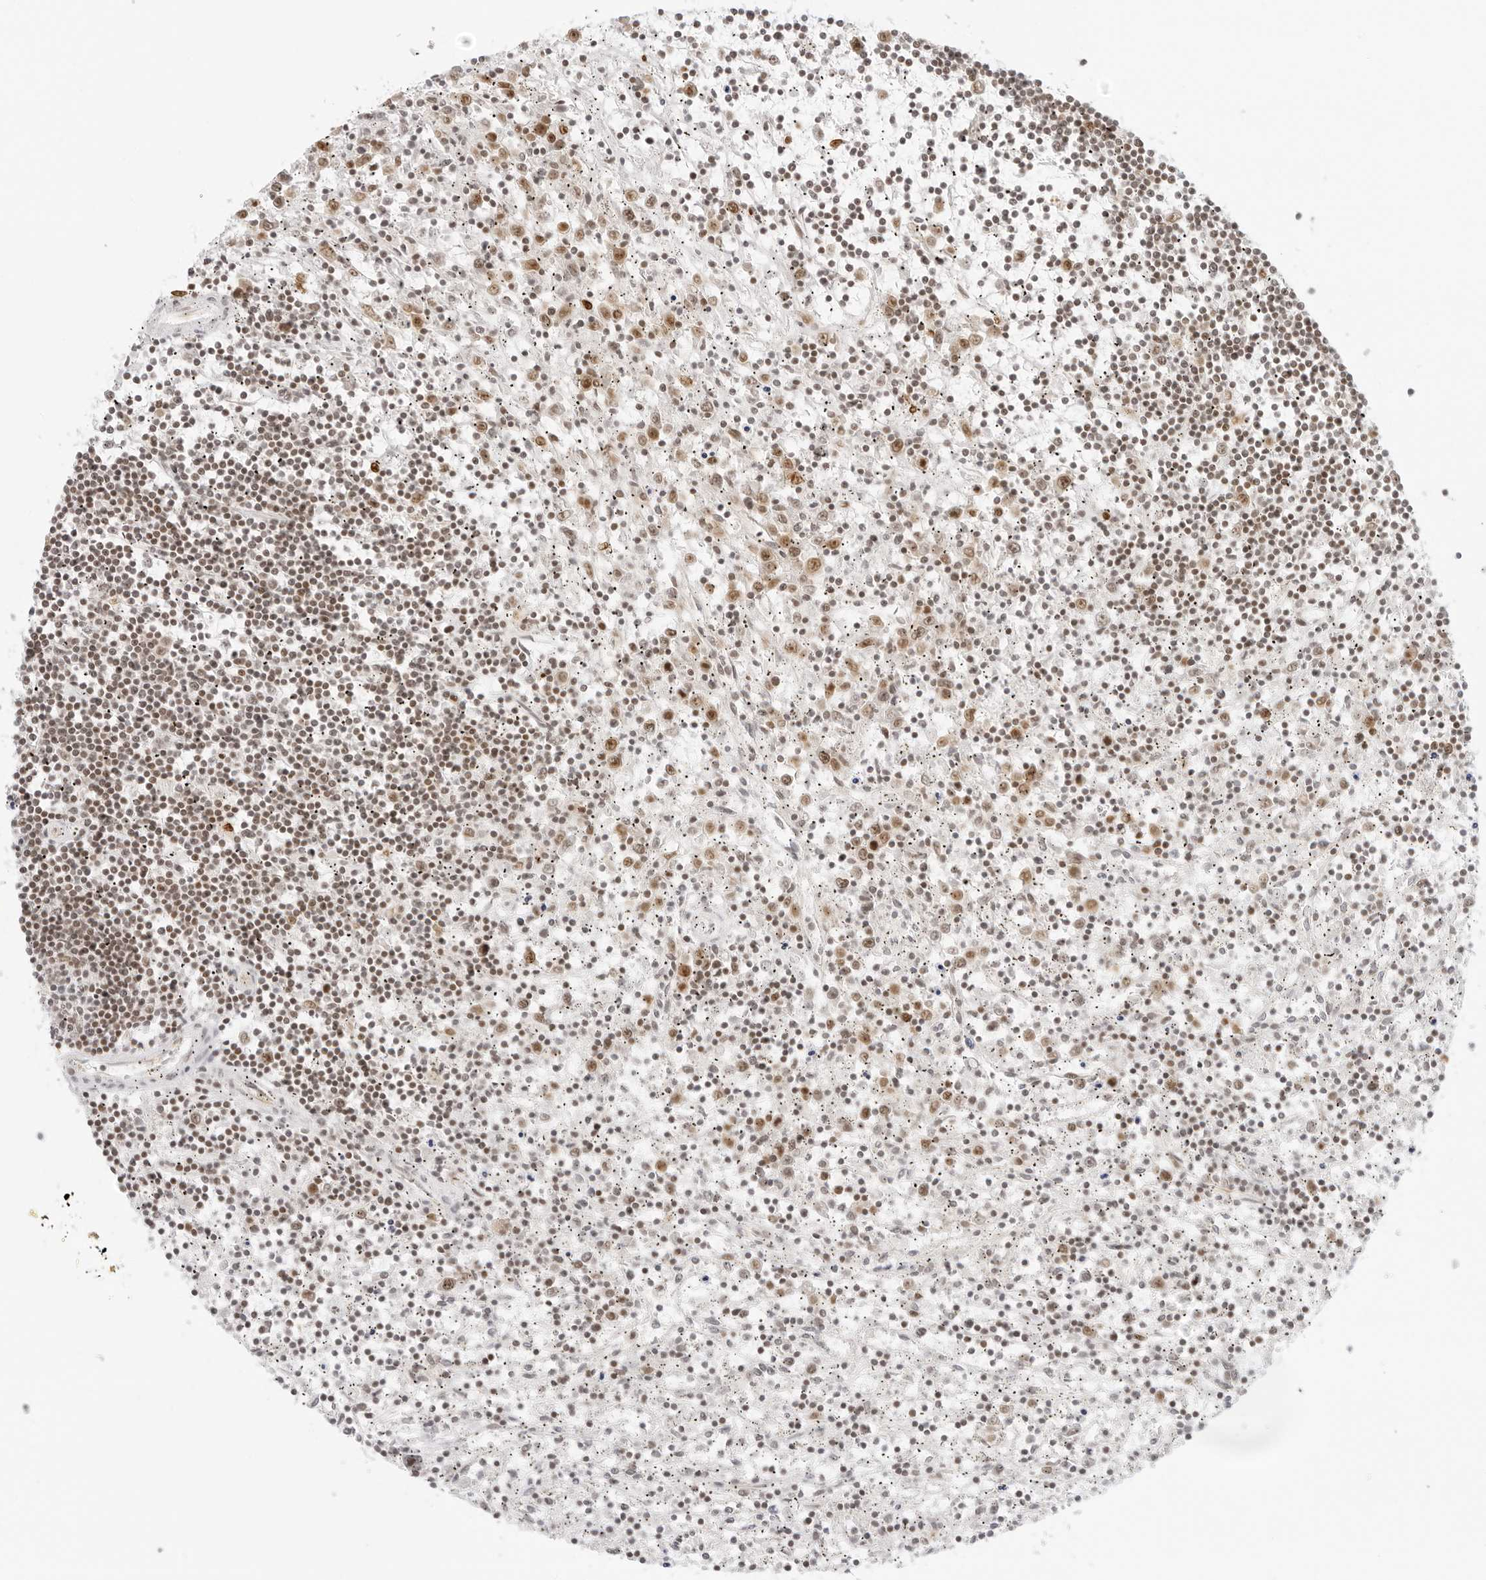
{"staining": {"intensity": "weak", "quantity": "25%-75%", "location": "nuclear"}, "tissue": "lymphoma", "cell_type": "Tumor cells", "image_type": "cancer", "snomed": [{"axis": "morphology", "description": "Malignant lymphoma, non-Hodgkin's type, Low grade"}, {"axis": "topography", "description": "Spleen"}], "caption": "A histopathology image of human low-grade malignant lymphoma, non-Hodgkin's type stained for a protein reveals weak nuclear brown staining in tumor cells.", "gene": "RCC1", "patient": {"sex": "male", "age": 76}}